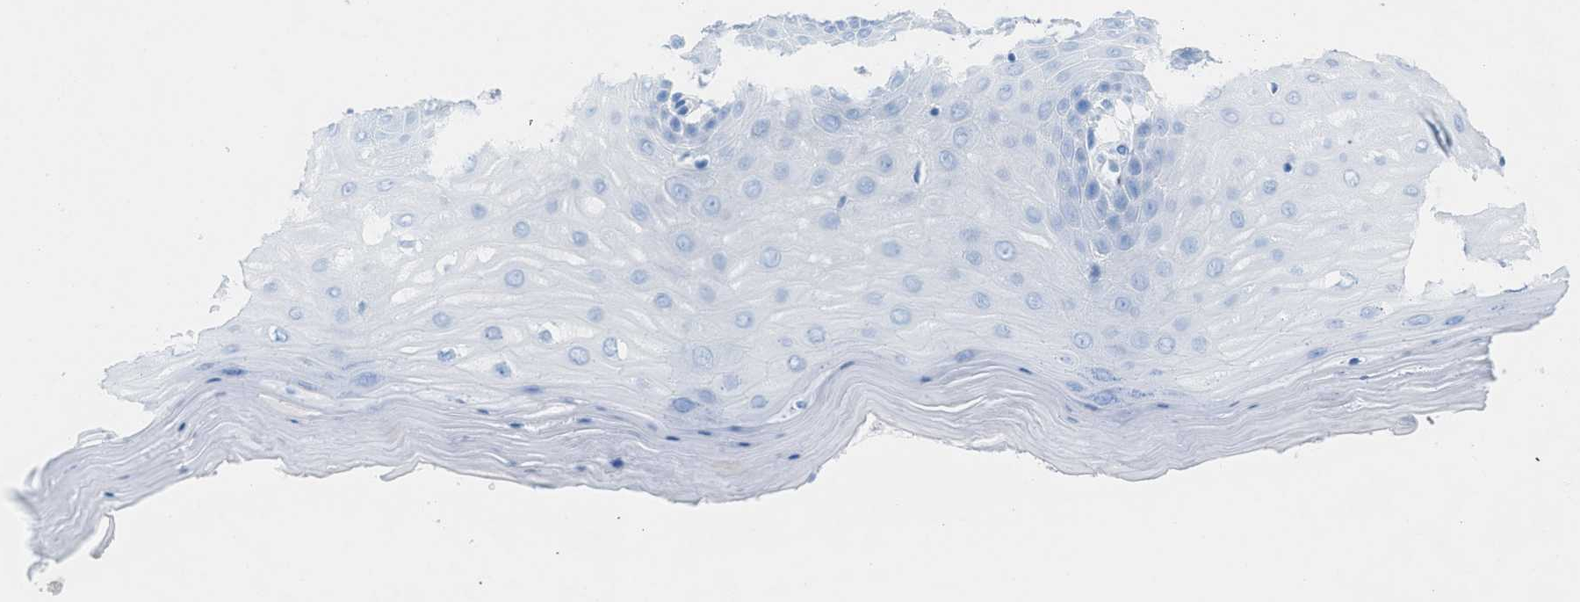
{"staining": {"intensity": "negative", "quantity": "none", "location": "none"}, "tissue": "cervix", "cell_type": "Glandular cells", "image_type": "normal", "snomed": [{"axis": "morphology", "description": "Normal tissue, NOS"}, {"axis": "topography", "description": "Cervix"}], "caption": "The immunohistochemistry (IHC) image has no significant positivity in glandular cells of cervix.", "gene": "TCL1A", "patient": {"sex": "female", "age": 55}}